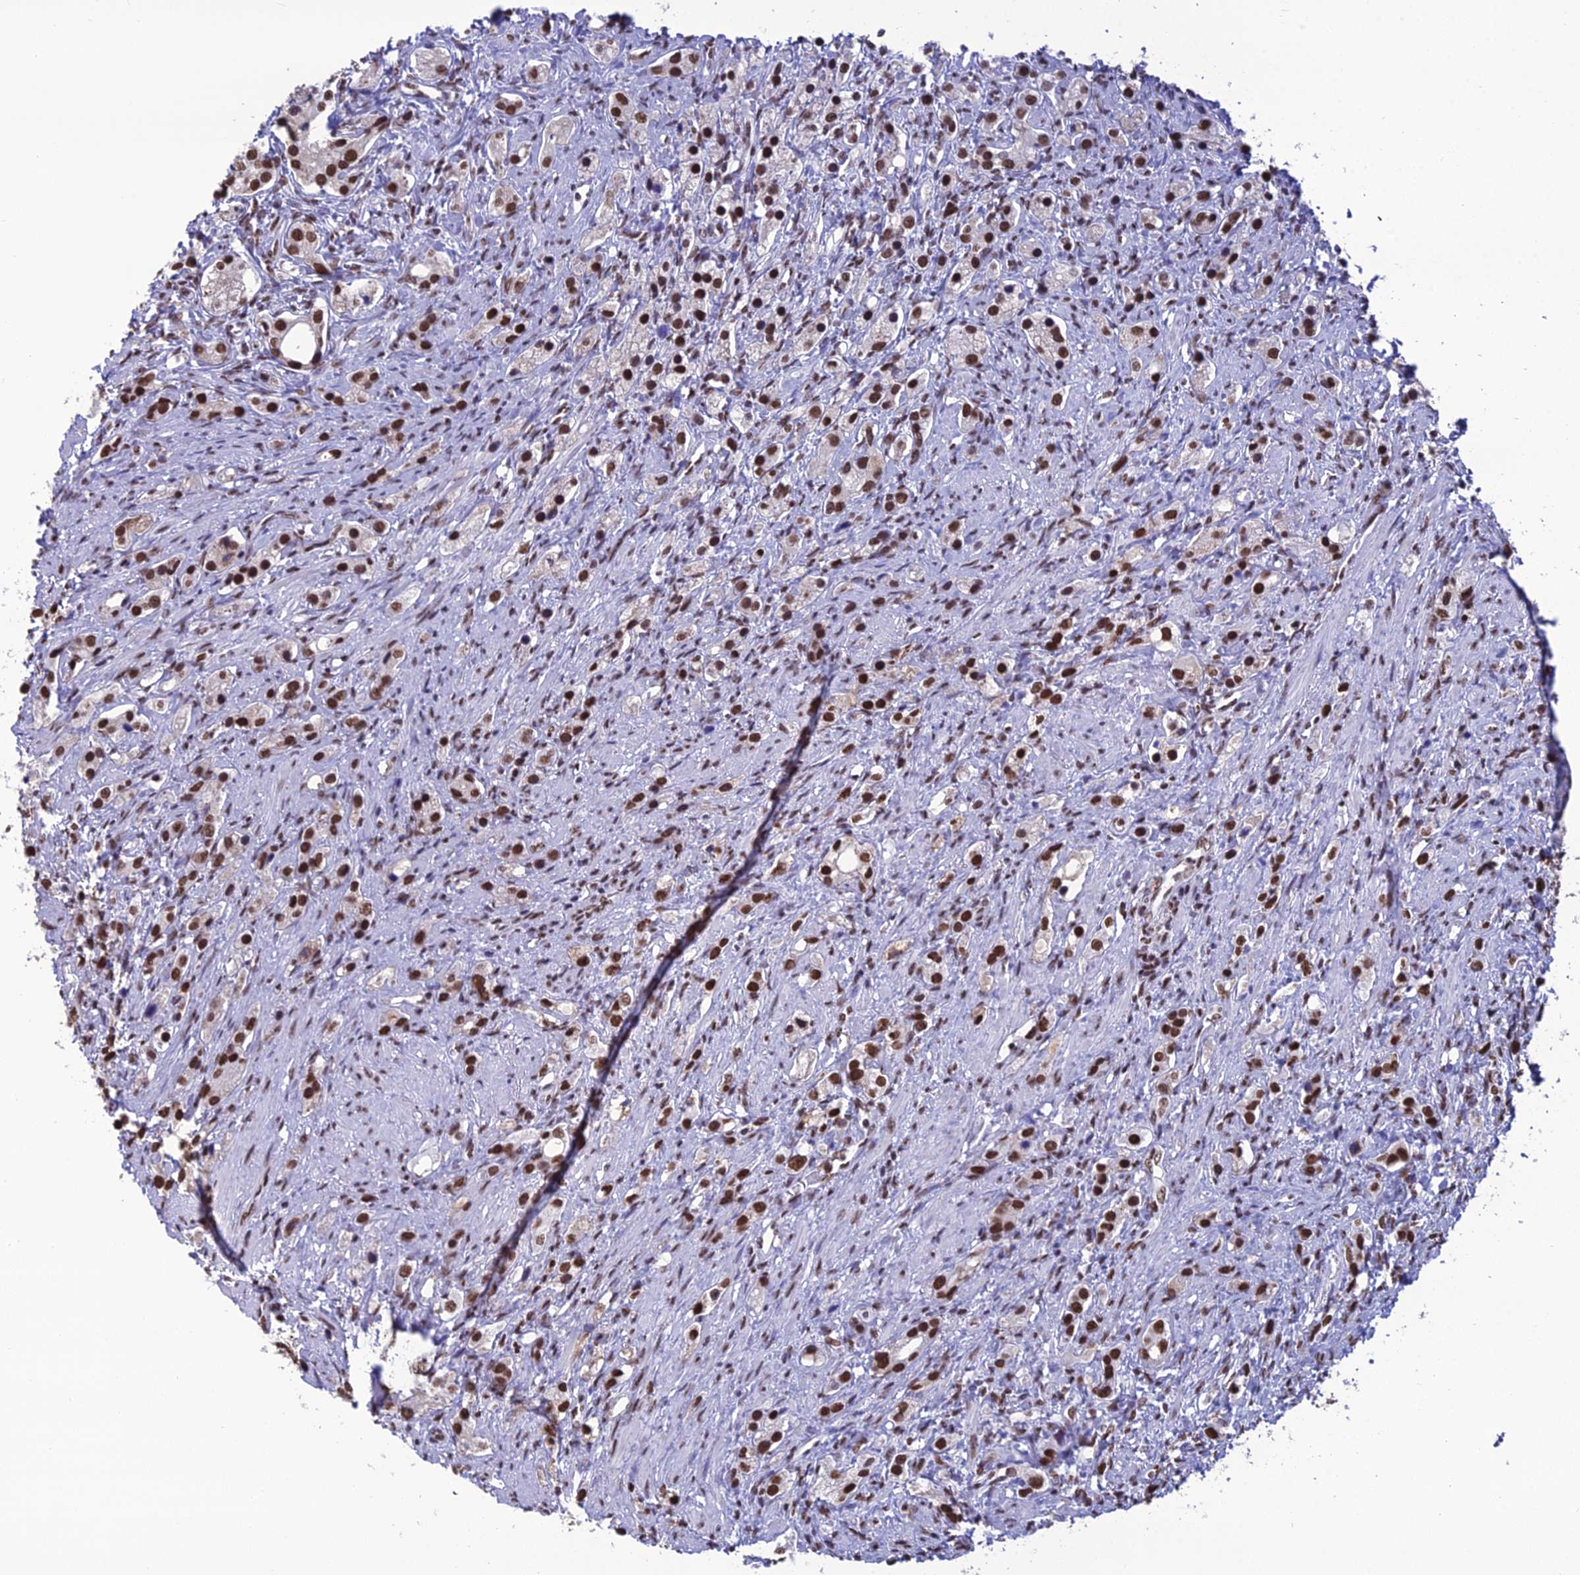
{"staining": {"intensity": "strong", "quantity": ">75%", "location": "nuclear"}, "tissue": "prostate cancer", "cell_type": "Tumor cells", "image_type": "cancer", "snomed": [{"axis": "morphology", "description": "Adenocarcinoma, High grade"}, {"axis": "topography", "description": "Prostate"}], "caption": "A micrograph of human high-grade adenocarcinoma (prostate) stained for a protein shows strong nuclear brown staining in tumor cells.", "gene": "PRAMEF12", "patient": {"sex": "male", "age": 63}}